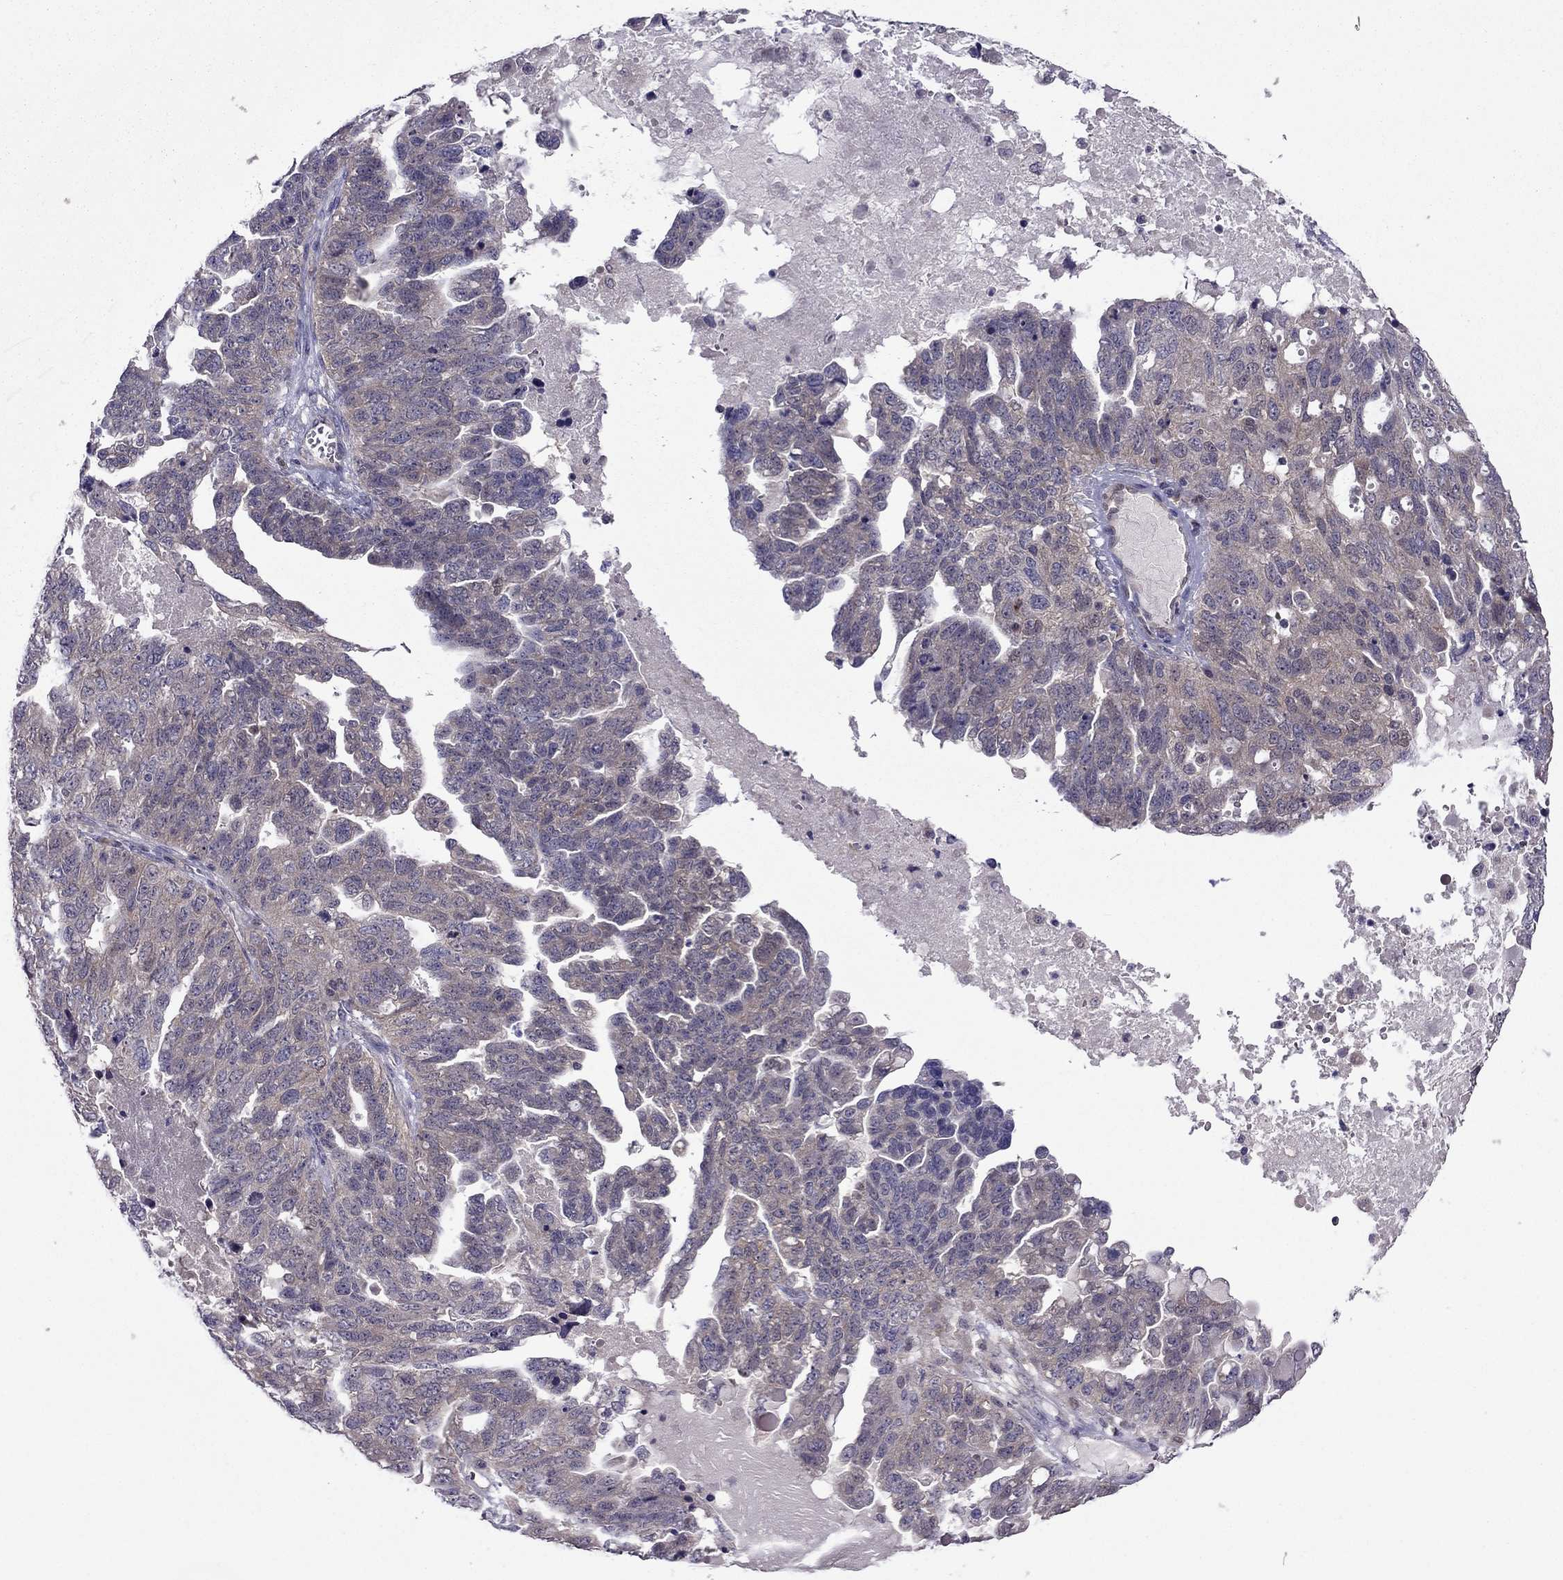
{"staining": {"intensity": "weak", "quantity": ">75%", "location": "cytoplasmic/membranous"}, "tissue": "ovarian cancer", "cell_type": "Tumor cells", "image_type": "cancer", "snomed": [{"axis": "morphology", "description": "Cystadenocarcinoma, serous, NOS"}, {"axis": "topography", "description": "Ovary"}], "caption": "Ovarian serous cystadenocarcinoma was stained to show a protein in brown. There is low levels of weak cytoplasmic/membranous expression in approximately >75% of tumor cells. Immunohistochemistry (ihc) stains the protein of interest in brown and the nuclei are stained blue.", "gene": "CDK5", "patient": {"sex": "female", "age": 71}}